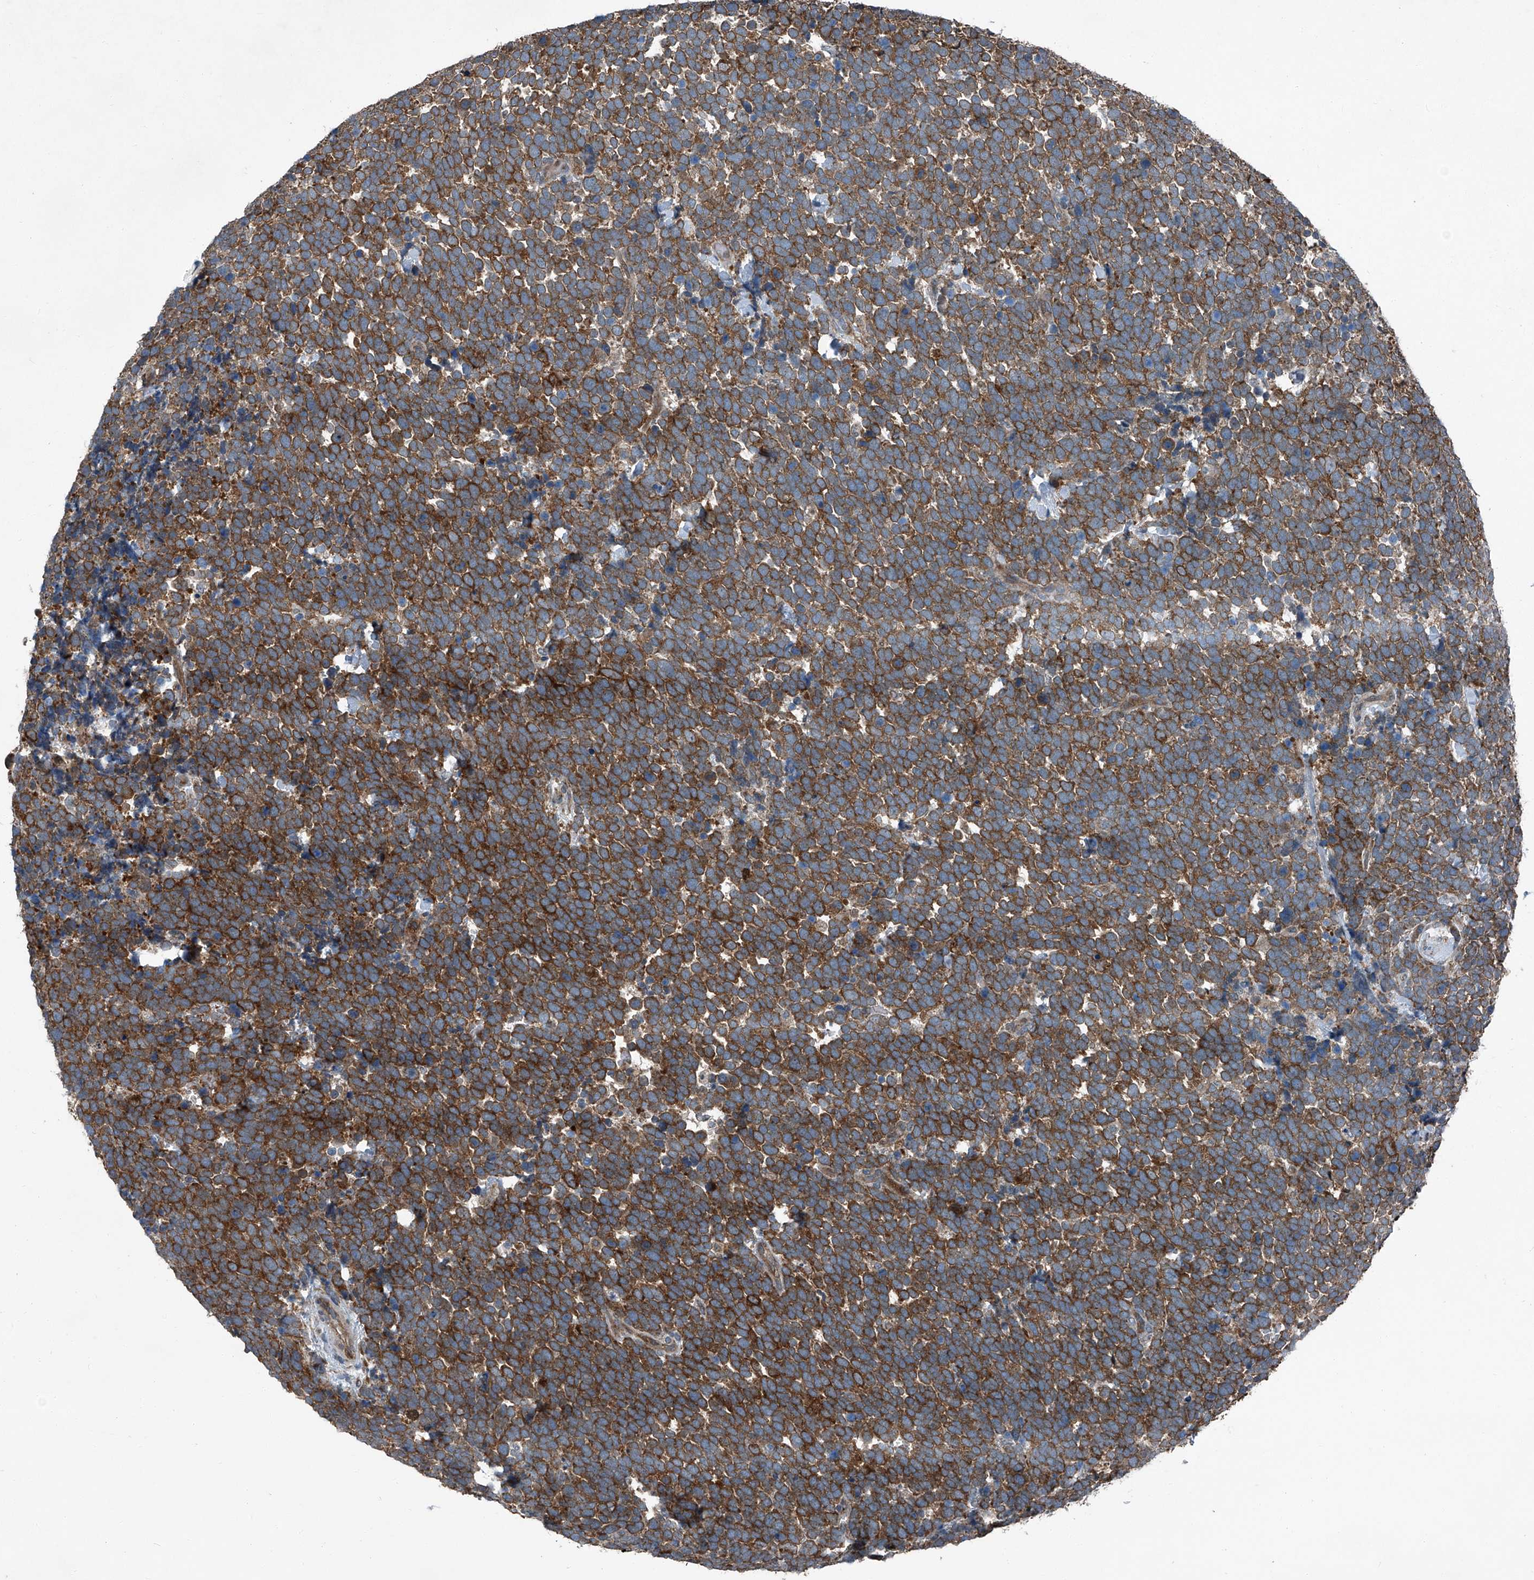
{"staining": {"intensity": "strong", "quantity": ">75%", "location": "cytoplasmic/membranous"}, "tissue": "urothelial cancer", "cell_type": "Tumor cells", "image_type": "cancer", "snomed": [{"axis": "morphology", "description": "Urothelial carcinoma, High grade"}, {"axis": "topography", "description": "Urinary bladder"}], "caption": "An image showing strong cytoplasmic/membranous positivity in about >75% of tumor cells in urothelial carcinoma (high-grade), as visualized by brown immunohistochemical staining.", "gene": "SENP2", "patient": {"sex": "female", "age": 82}}